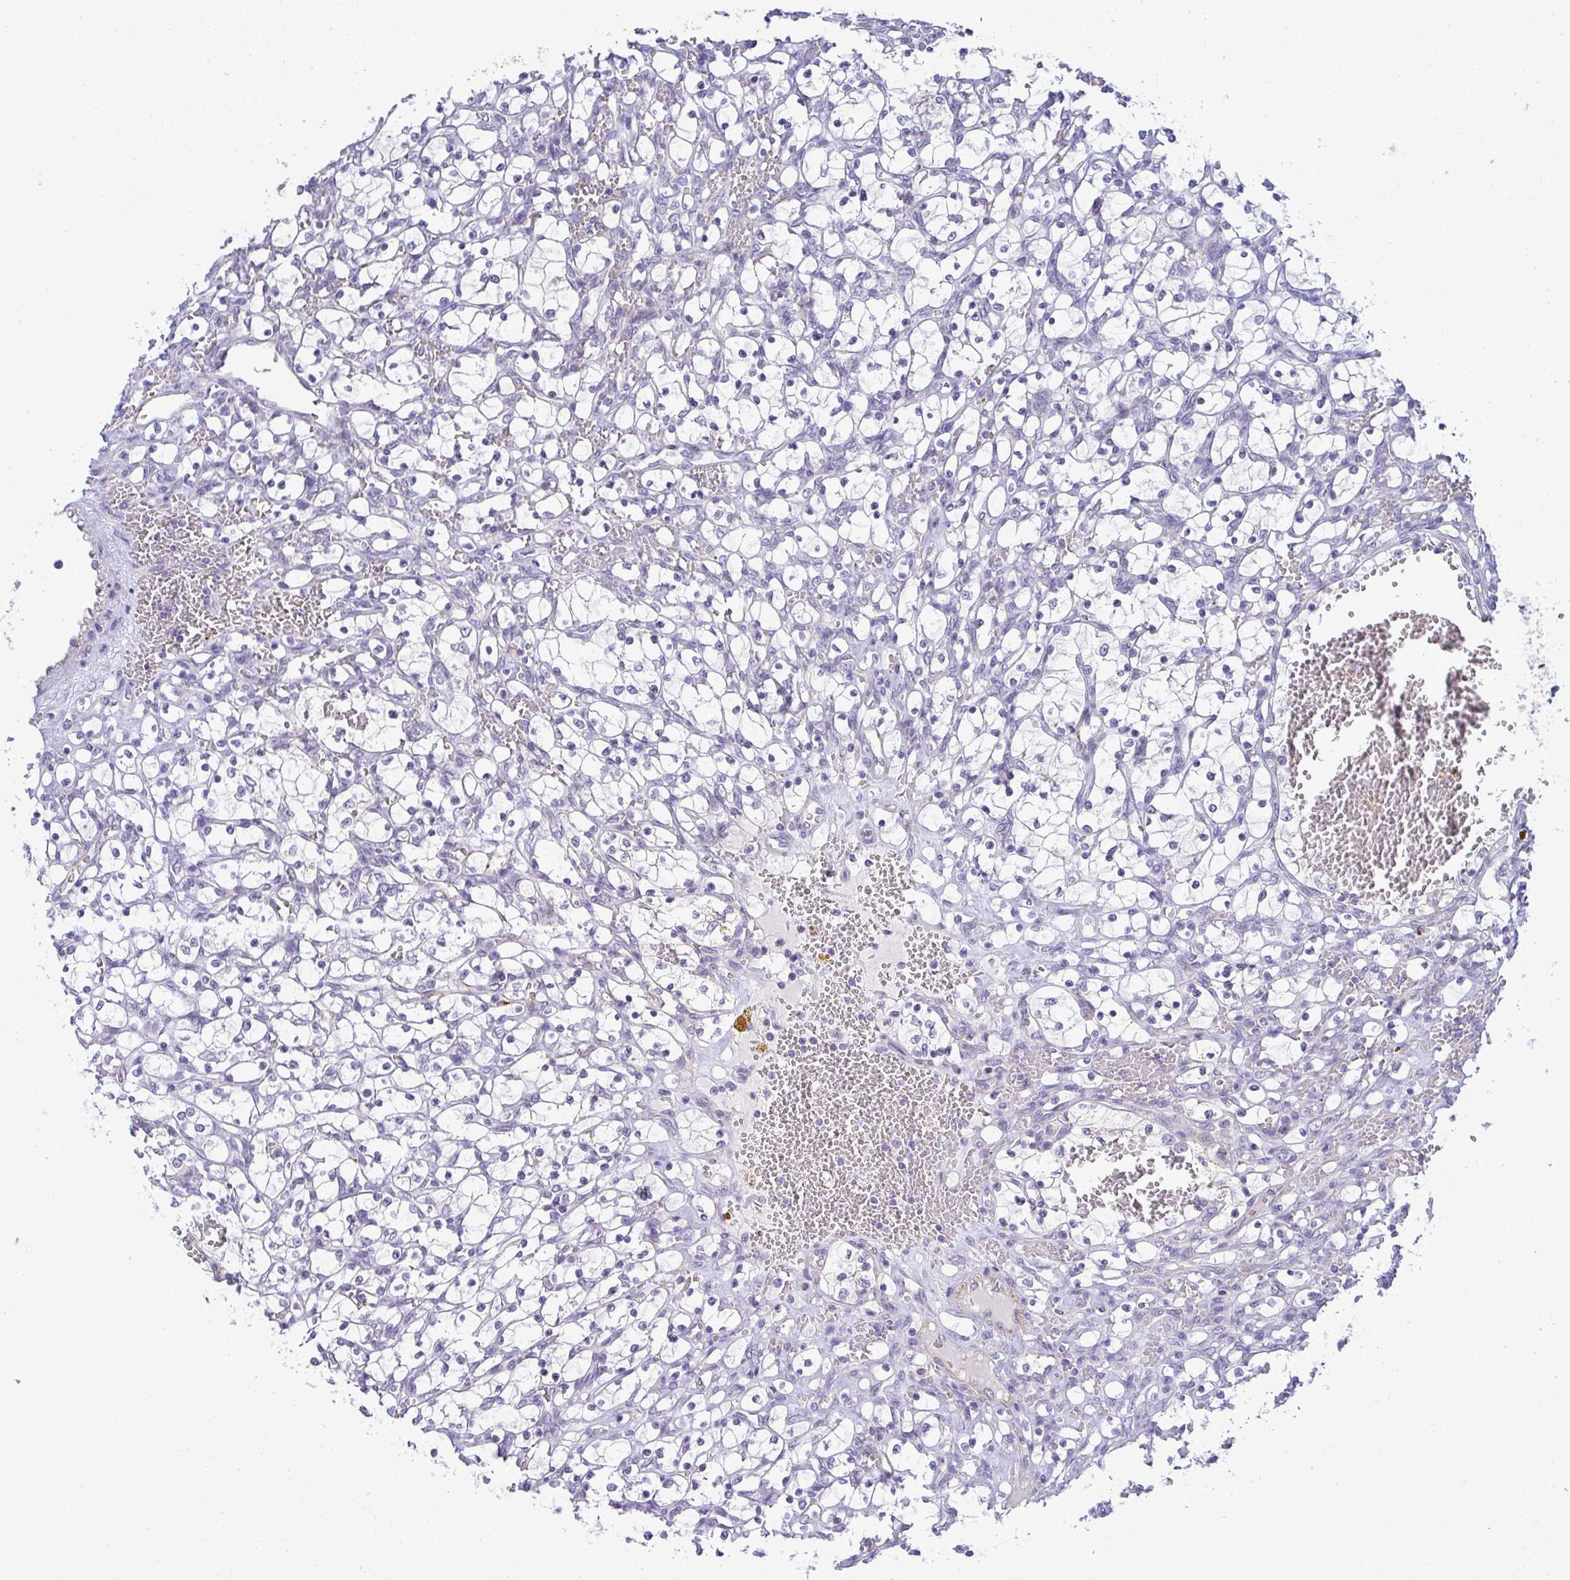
{"staining": {"intensity": "negative", "quantity": "none", "location": "none"}, "tissue": "renal cancer", "cell_type": "Tumor cells", "image_type": "cancer", "snomed": [{"axis": "morphology", "description": "Adenocarcinoma, NOS"}, {"axis": "topography", "description": "Kidney"}], "caption": "The histopathology image demonstrates no significant expression in tumor cells of renal adenocarcinoma.", "gene": "TMEM82", "patient": {"sex": "female", "age": 69}}